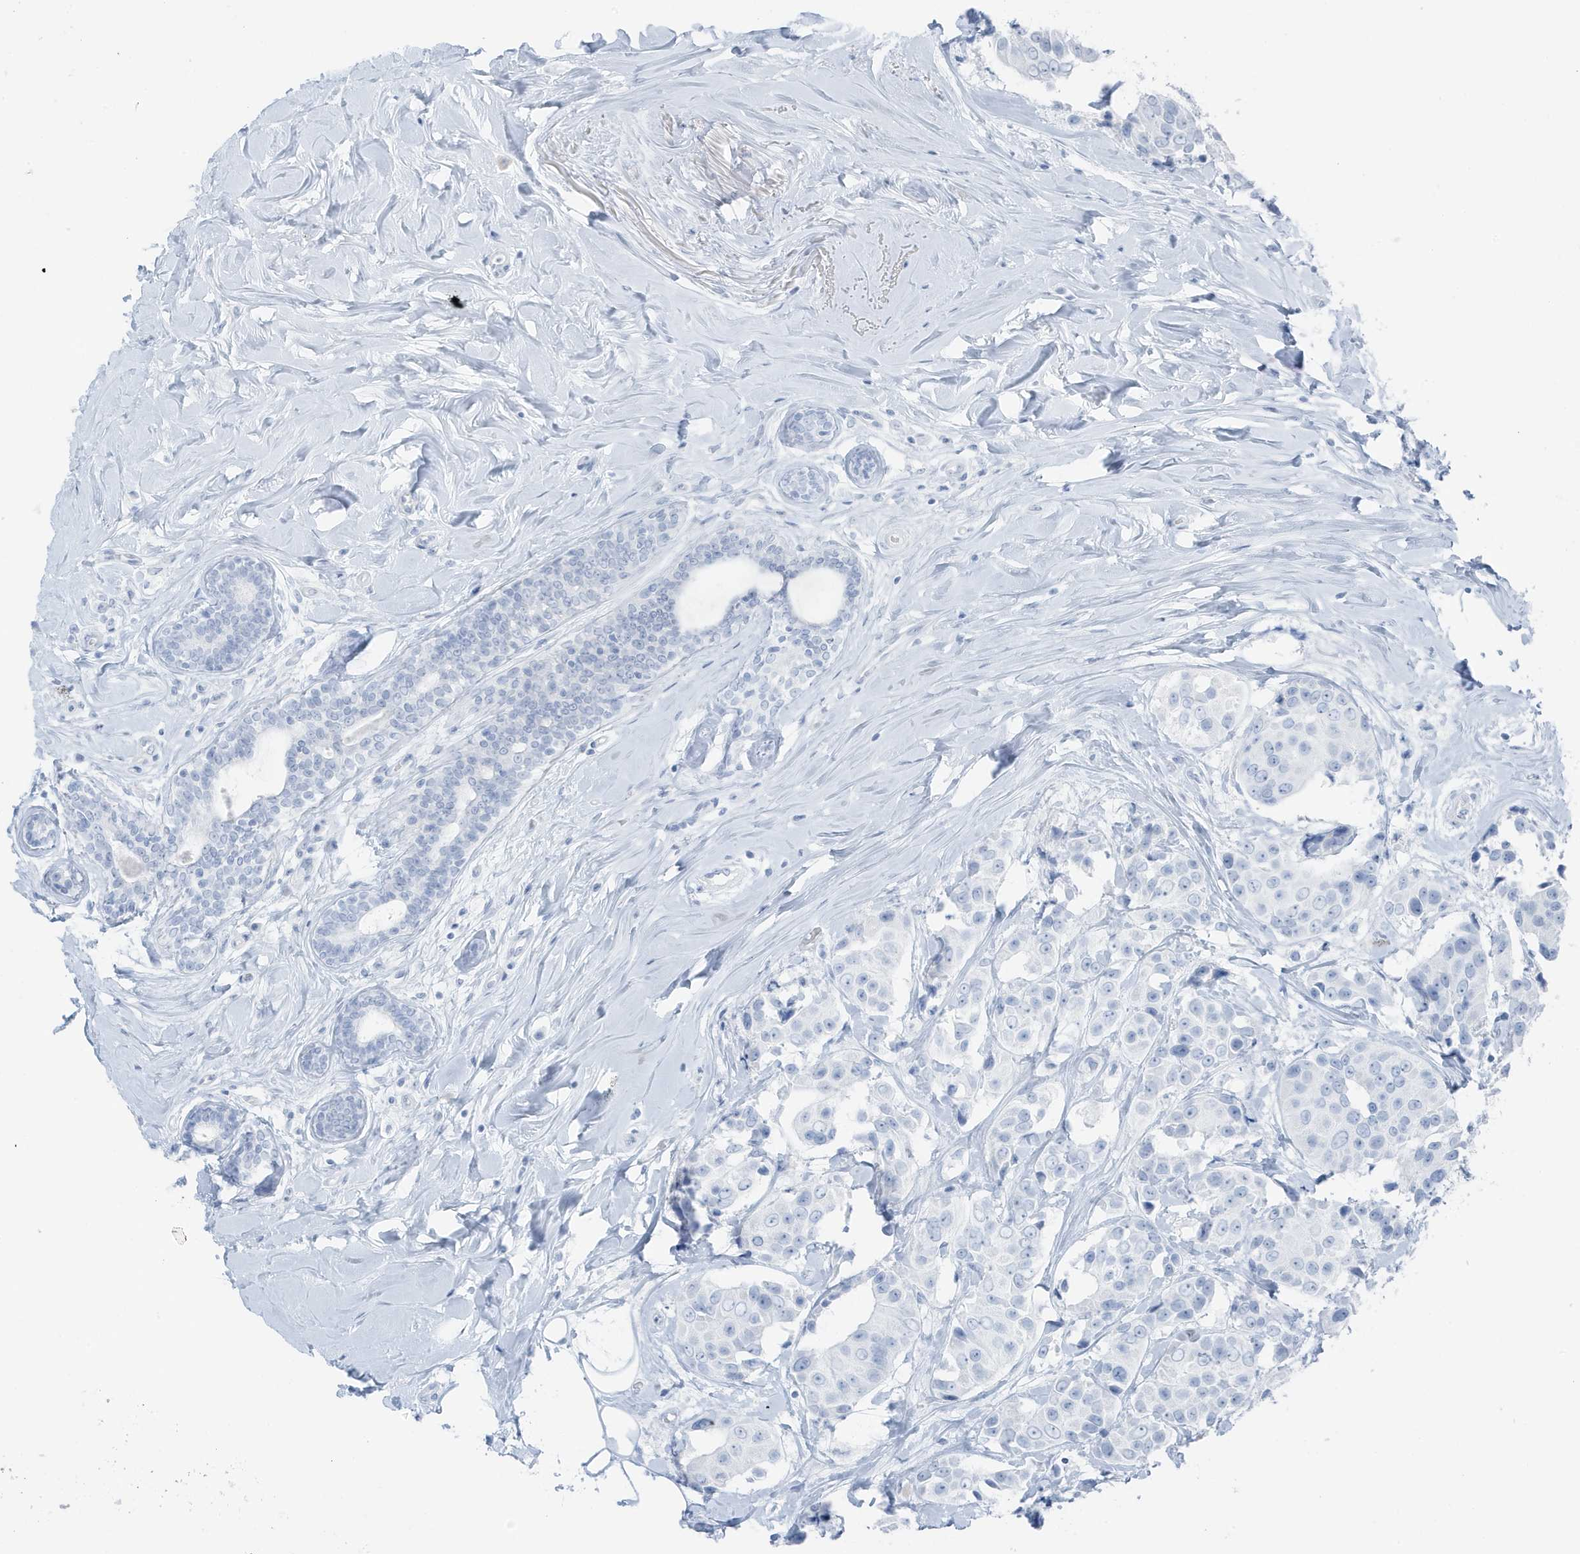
{"staining": {"intensity": "negative", "quantity": "none", "location": "none"}, "tissue": "breast cancer", "cell_type": "Tumor cells", "image_type": "cancer", "snomed": [{"axis": "morphology", "description": "Normal tissue, NOS"}, {"axis": "morphology", "description": "Duct carcinoma"}, {"axis": "topography", "description": "Breast"}], "caption": "A high-resolution histopathology image shows immunohistochemistry staining of breast cancer (intraductal carcinoma), which demonstrates no significant positivity in tumor cells. (DAB immunohistochemistry (IHC), high magnification).", "gene": "ZFP64", "patient": {"sex": "female", "age": 39}}